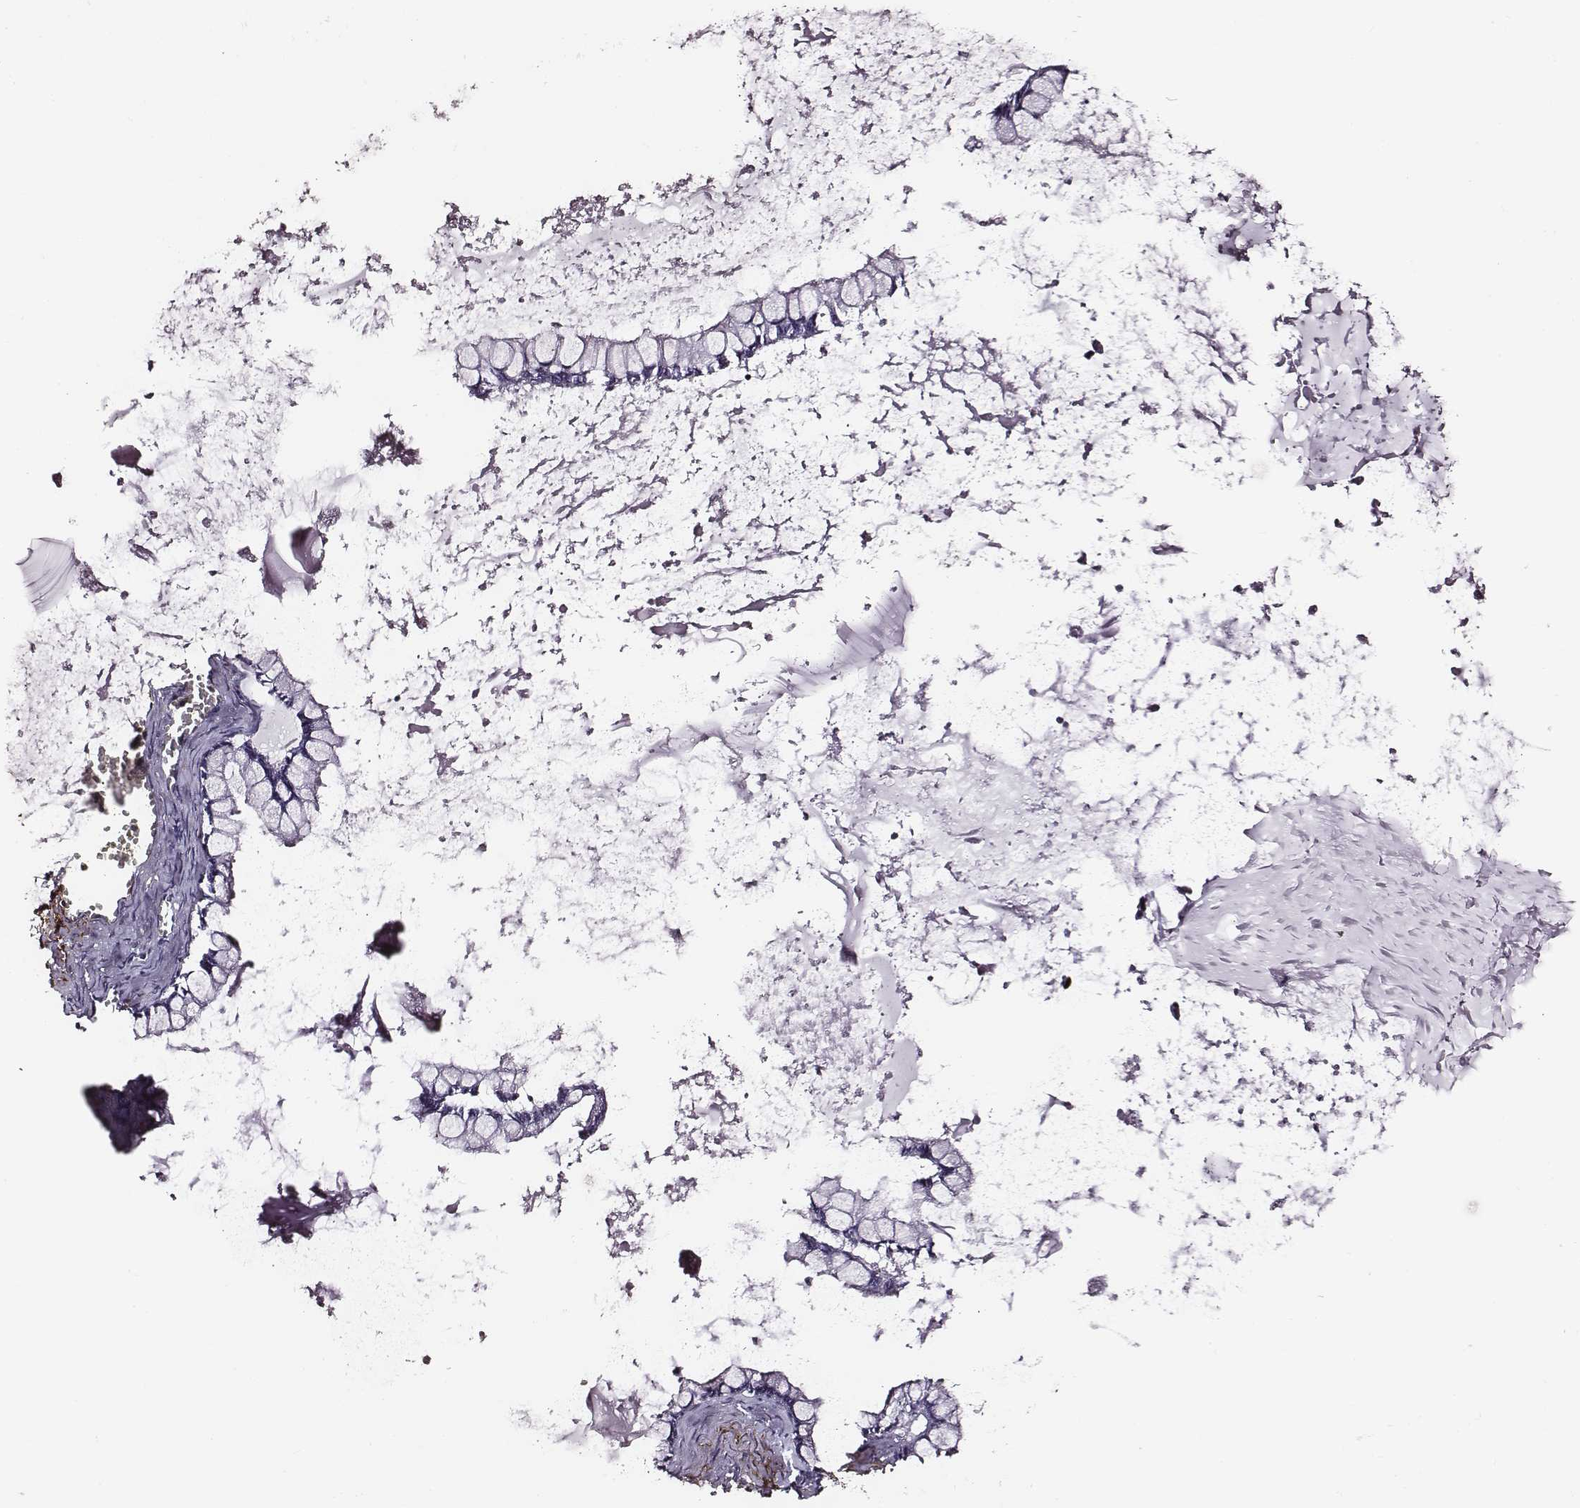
{"staining": {"intensity": "negative", "quantity": "none", "location": "none"}, "tissue": "ovarian cancer", "cell_type": "Tumor cells", "image_type": "cancer", "snomed": [{"axis": "morphology", "description": "Cystadenocarcinoma, mucinous, NOS"}, {"axis": "topography", "description": "Ovary"}], "caption": "A high-resolution image shows immunohistochemistry (IHC) staining of ovarian cancer (mucinous cystadenocarcinoma), which exhibits no significant staining in tumor cells.", "gene": "DPEP1", "patient": {"sex": "female", "age": 67}}